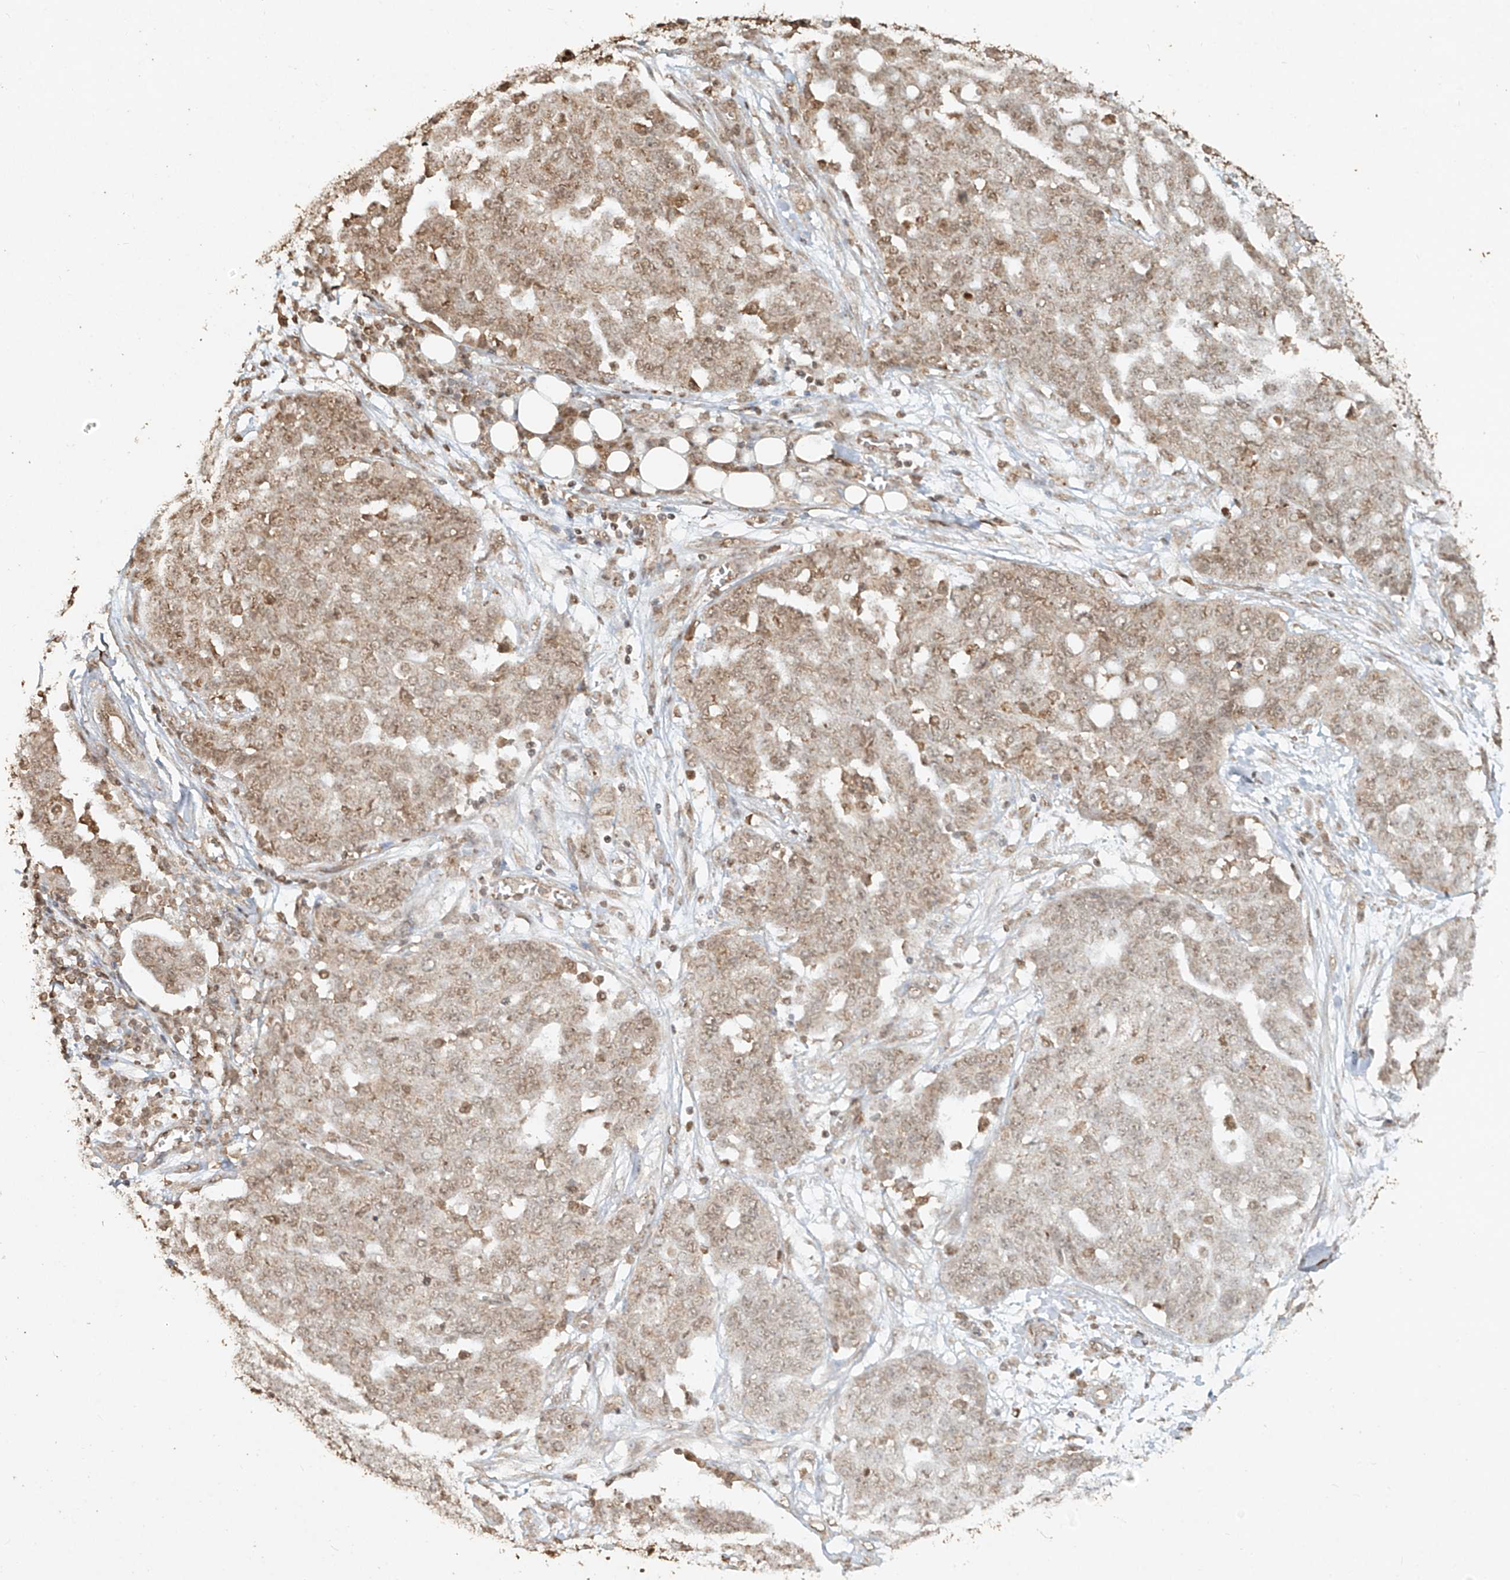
{"staining": {"intensity": "weak", "quantity": ">75%", "location": "cytoplasmic/membranous,nuclear"}, "tissue": "ovarian cancer", "cell_type": "Tumor cells", "image_type": "cancer", "snomed": [{"axis": "morphology", "description": "Cystadenocarcinoma, serous, NOS"}, {"axis": "topography", "description": "Soft tissue"}, {"axis": "topography", "description": "Ovary"}], "caption": "Tumor cells demonstrate low levels of weak cytoplasmic/membranous and nuclear staining in about >75% of cells in human ovarian cancer.", "gene": "TIGAR", "patient": {"sex": "female", "age": 57}}